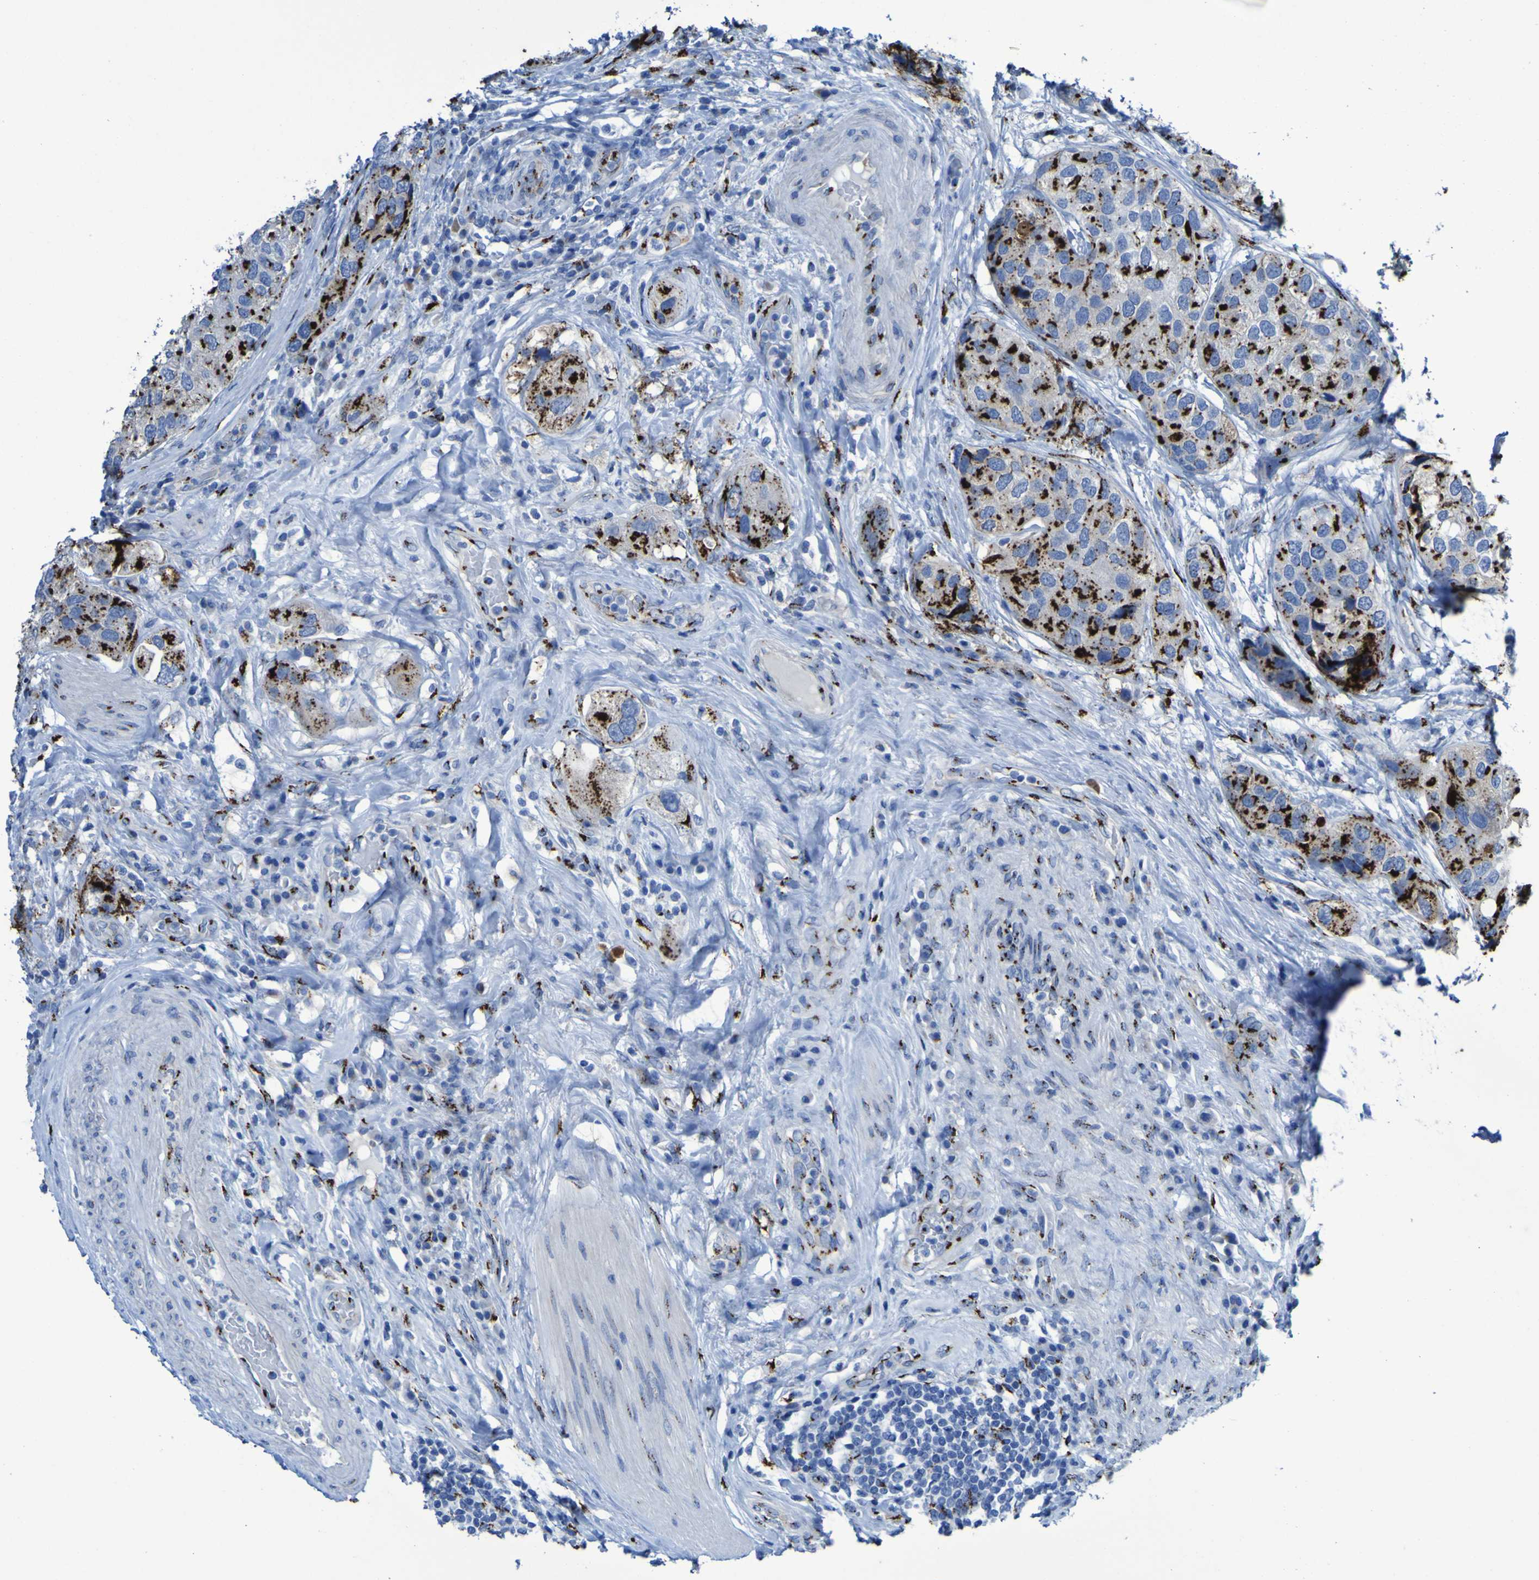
{"staining": {"intensity": "strong", "quantity": ">75%", "location": "cytoplasmic/membranous"}, "tissue": "urothelial cancer", "cell_type": "Tumor cells", "image_type": "cancer", "snomed": [{"axis": "morphology", "description": "Urothelial carcinoma, High grade"}, {"axis": "topography", "description": "Urinary bladder"}], "caption": "Urothelial carcinoma (high-grade) stained with DAB (3,3'-diaminobenzidine) immunohistochemistry demonstrates high levels of strong cytoplasmic/membranous positivity in about >75% of tumor cells.", "gene": "GOLM1", "patient": {"sex": "female", "age": 64}}